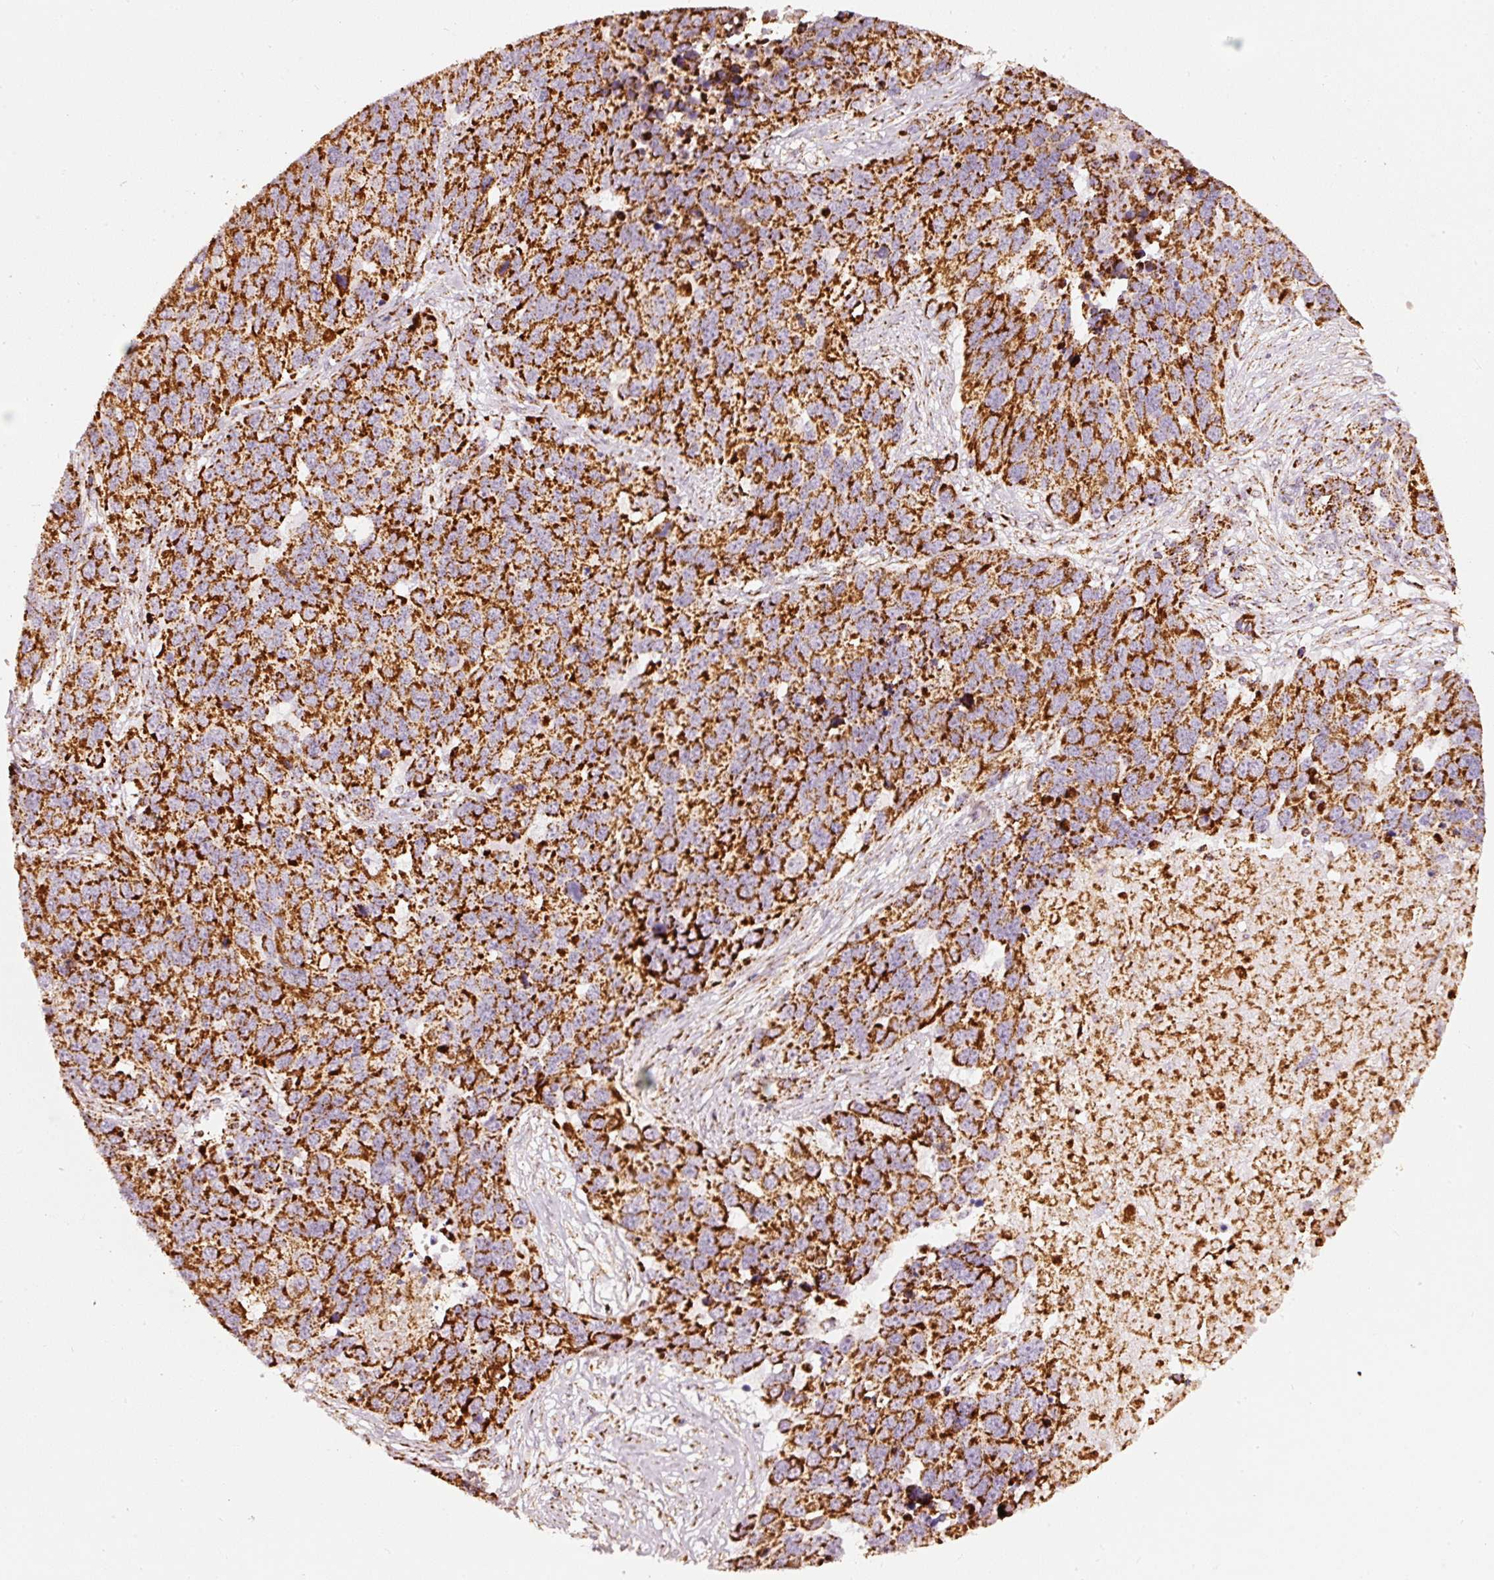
{"staining": {"intensity": "strong", "quantity": ">75%", "location": "cytoplasmic/membranous"}, "tissue": "ovarian cancer", "cell_type": "Tumor cells", "image_type": "cancer", "snomed": [{"axis": "morphology", "description": "Cystadenocarcinoma, serous, NOS"}, {"axis": "topography", "description": "Ovary"}], "caption": "This micrograph reveals immunohistochemistry staining of ovarian cancer, with high strong cytoplasmic/membranous positivity in approximately >75% of tumor cells.", "gene": "UQCRC1", "patient": {"sex": "female", "age": 76}}